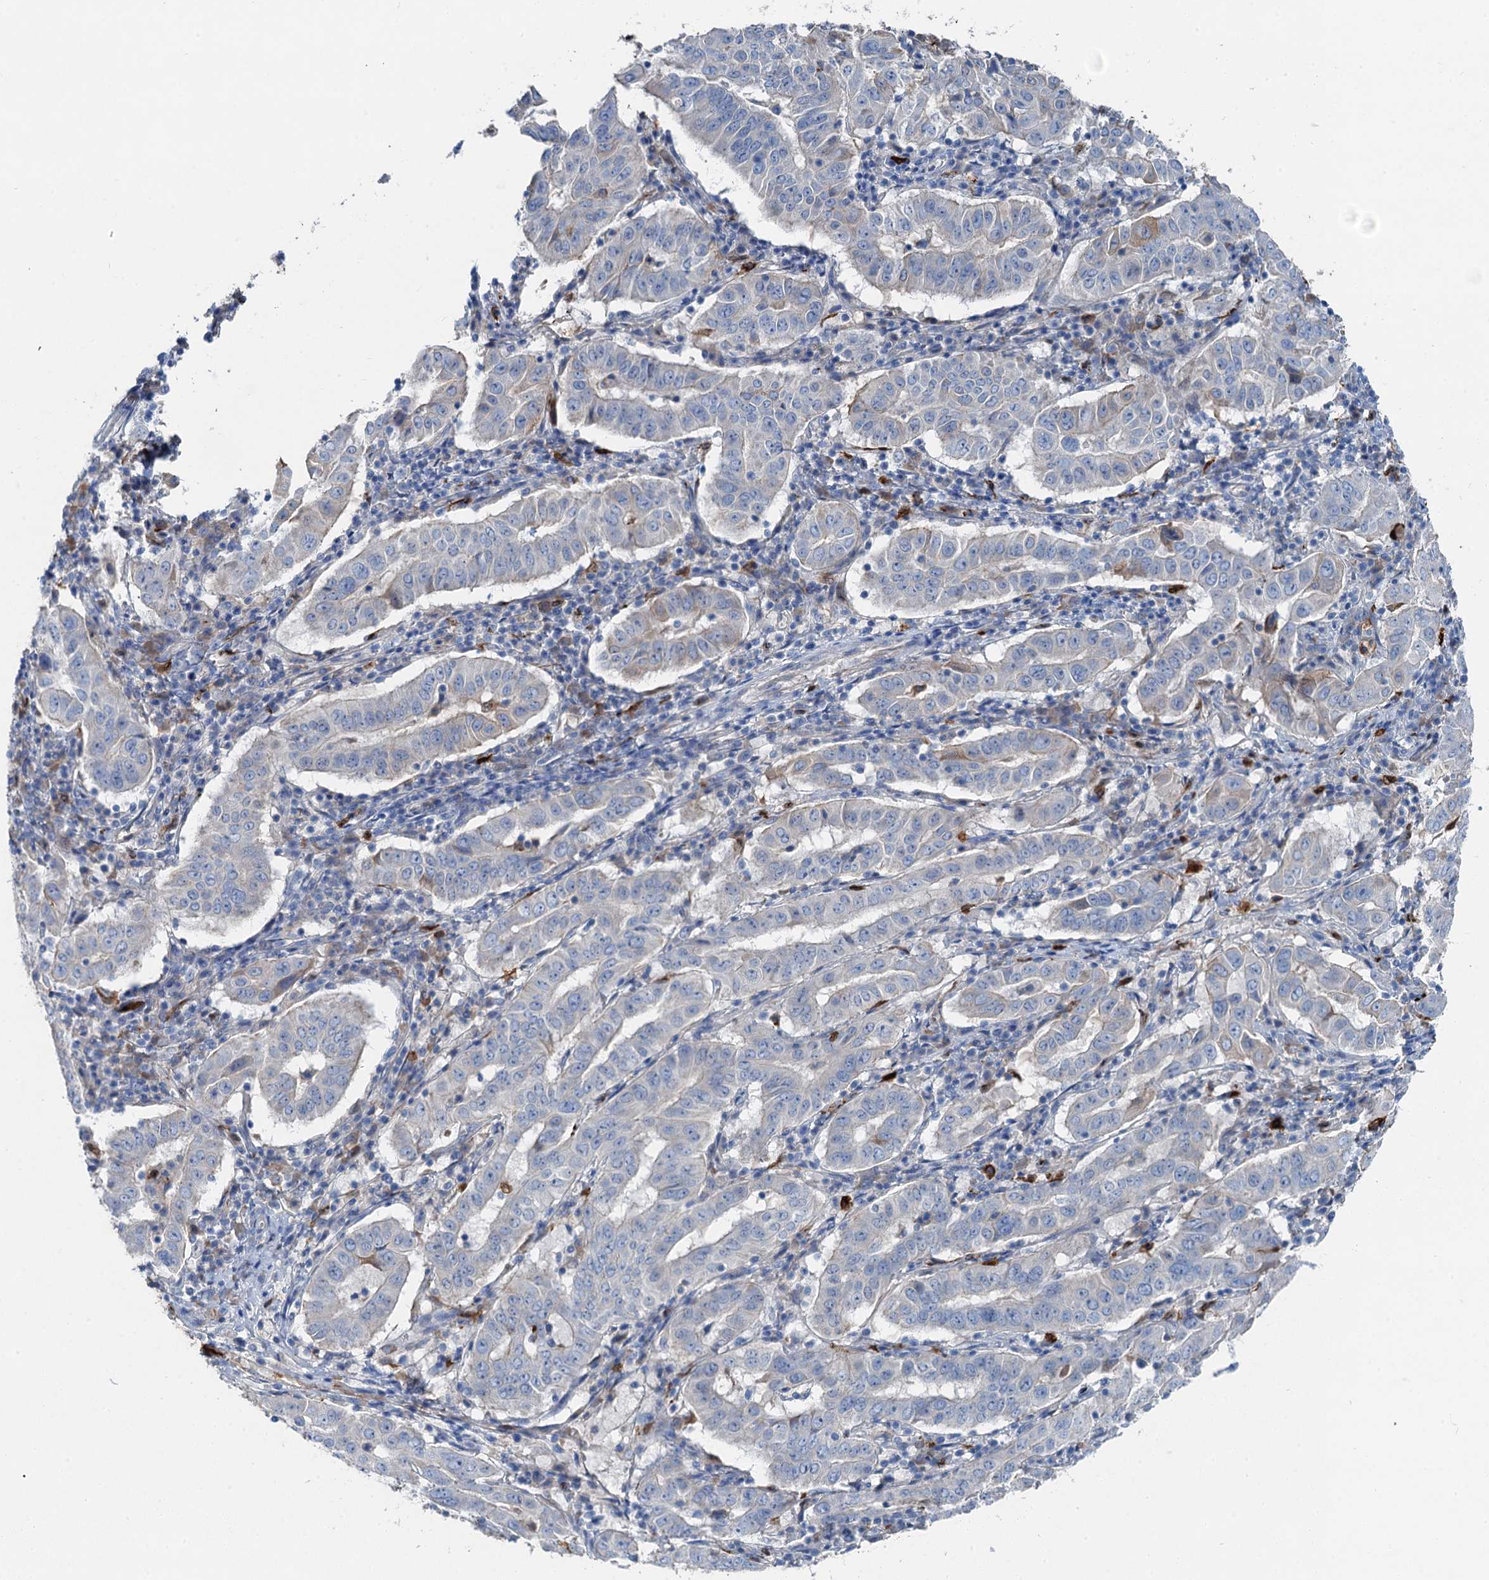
{"staining": {"intensity": "negative", "quantity": "none", "location": "none"}, "tissue": "pancreatic cancer", "cell_type": "Tumor cells", "image_type": "cancer", "snomed": [{"axis": "morphology", "description": "Adenocarcinoma, NOS"}, {"axis": "topography", "description": "Pancreas"}], "caption": "Human adenocarcinoma (pancreatic) stained for a protein using immunohistochemistry exhibits no positivity in tumor cells.", "gene": "OTOA", "patient": {"sex": "male", "age": 63}}